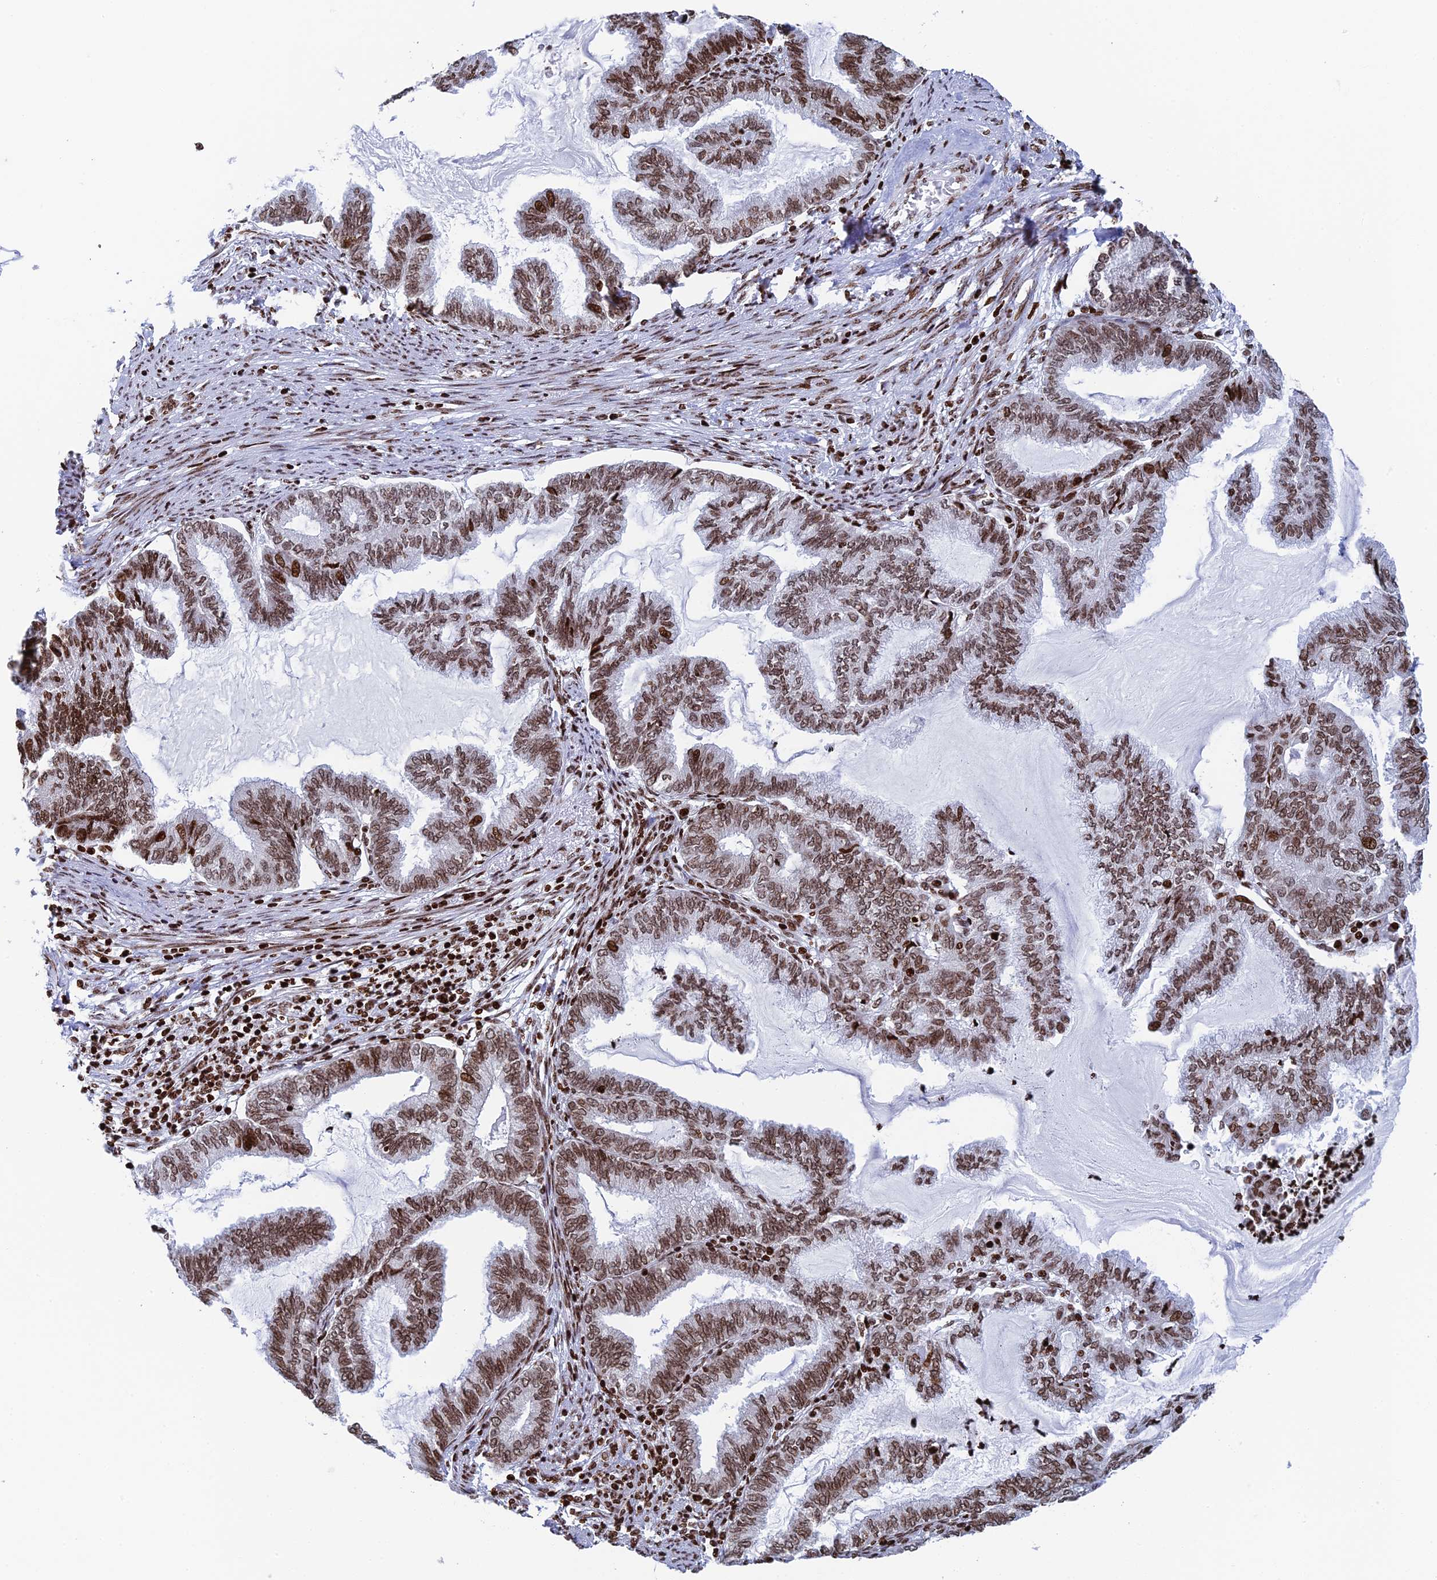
{"staining": {"intensity": "moderate", "quantity": ">75%", "location": "nuclear"}, "tissue": "endometrial cancer", "cell_type": "Tumor cells", "image_type": "cancer", "snomed": [{"axis": "morphology", "description": "Adenocarcinoma, NOS"}, {"axis": "topography", "description": "Endometrium"}], "caption": "A brown stain highlights moderate nuclear staining of a protein in human endometrial adenocarcinoma tumor cells.", "gene": "RPAP1", "patient": {"sex": "female", "age": 86}}